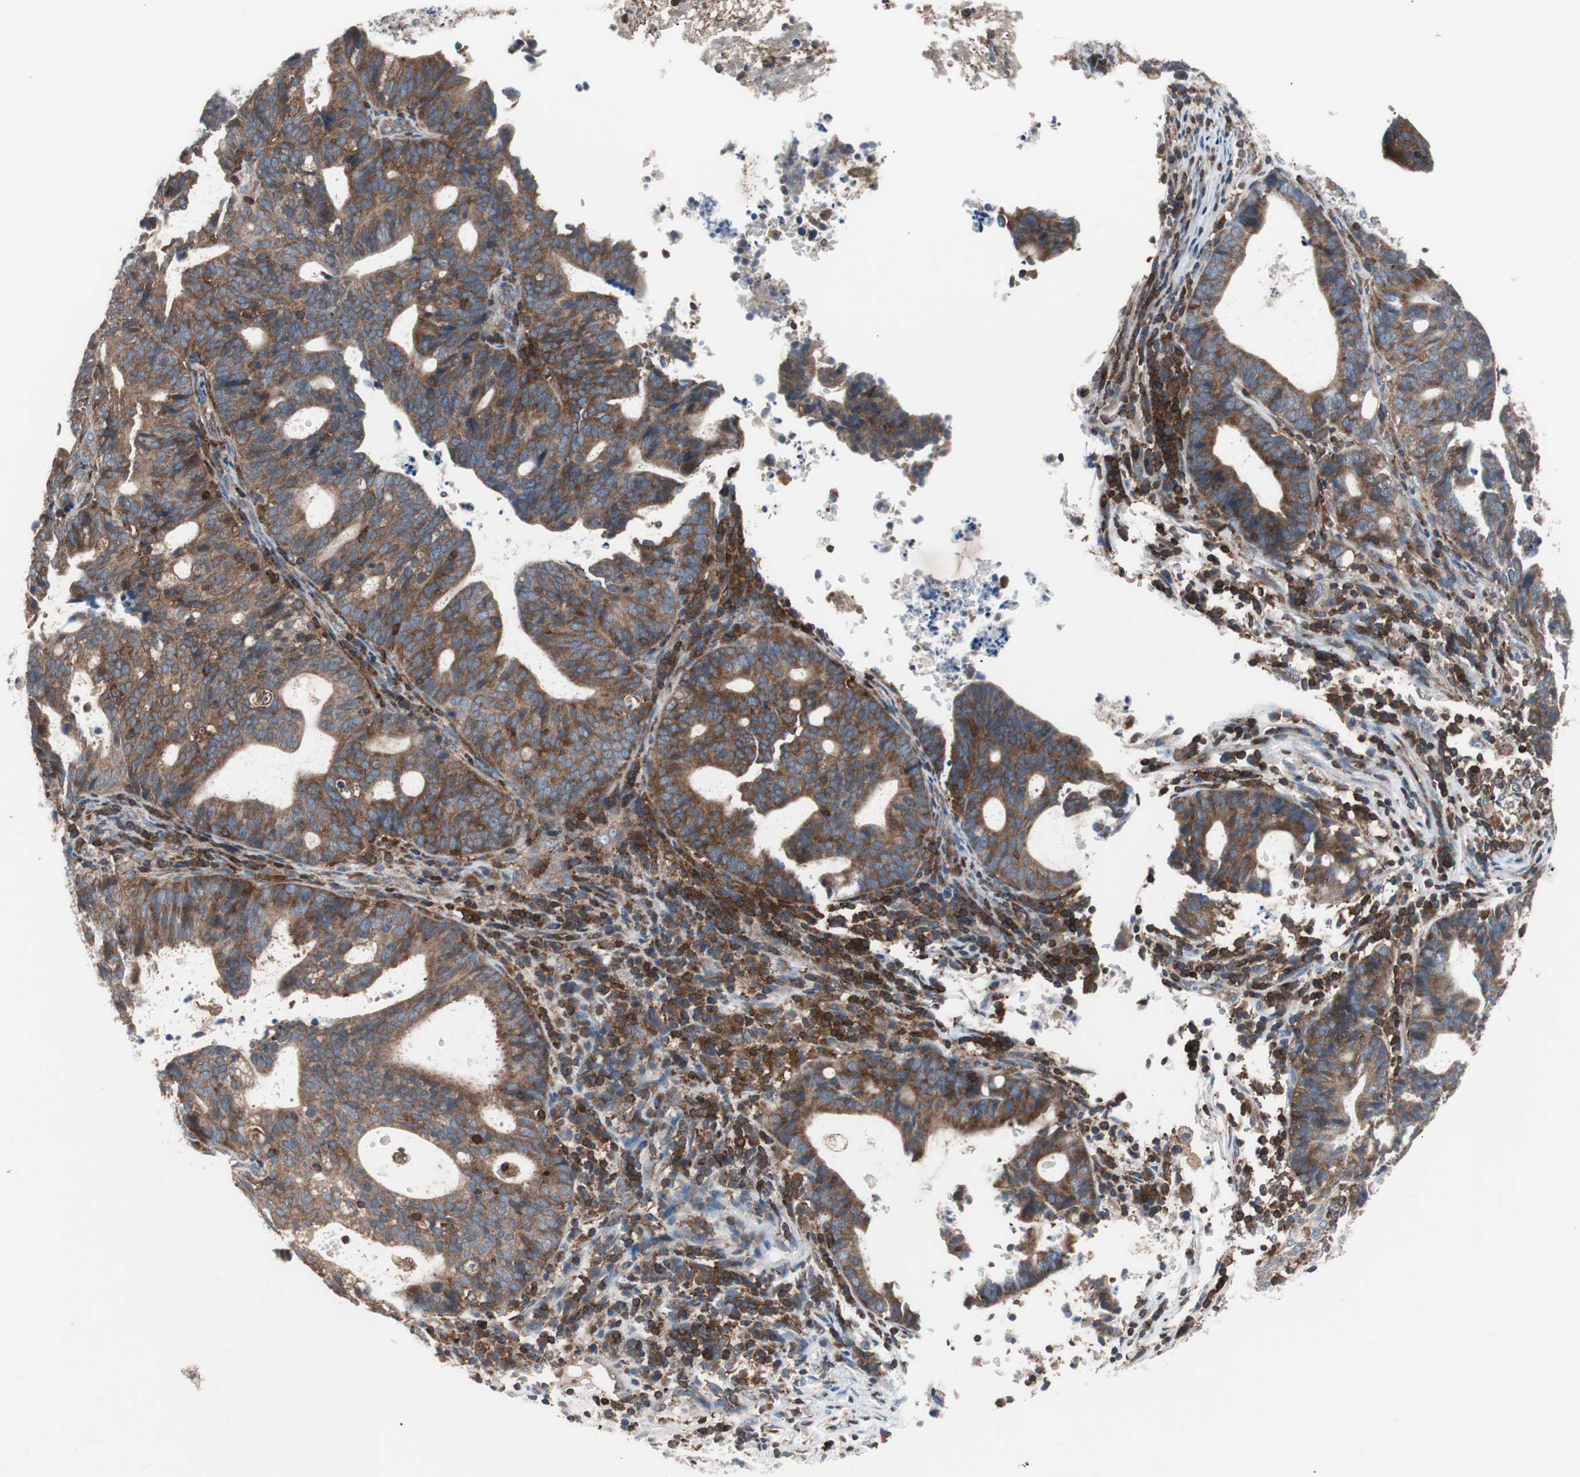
{"staining": {"intensity": "moderate", "quantity": ">75%", "location": "cytoplasmic/membranous"}, "tissue": "endometrial cancer", "cell_type": "Tumor cells", "image_type": "cancer", "snomed": [{"axis": "morphology", "description": "Adenocarcinoma, NOS"}, {"axis": "topography", "description": "Uterus"}], "caption": "Protein expression analysis of human endometrial adenocarcinoma reveals moderate cytoplasmic/membranous positivity in approximately >75% of tumor cells.", "gene": "PIK3R1", "patient": {"sex": "female", "age": 83}}